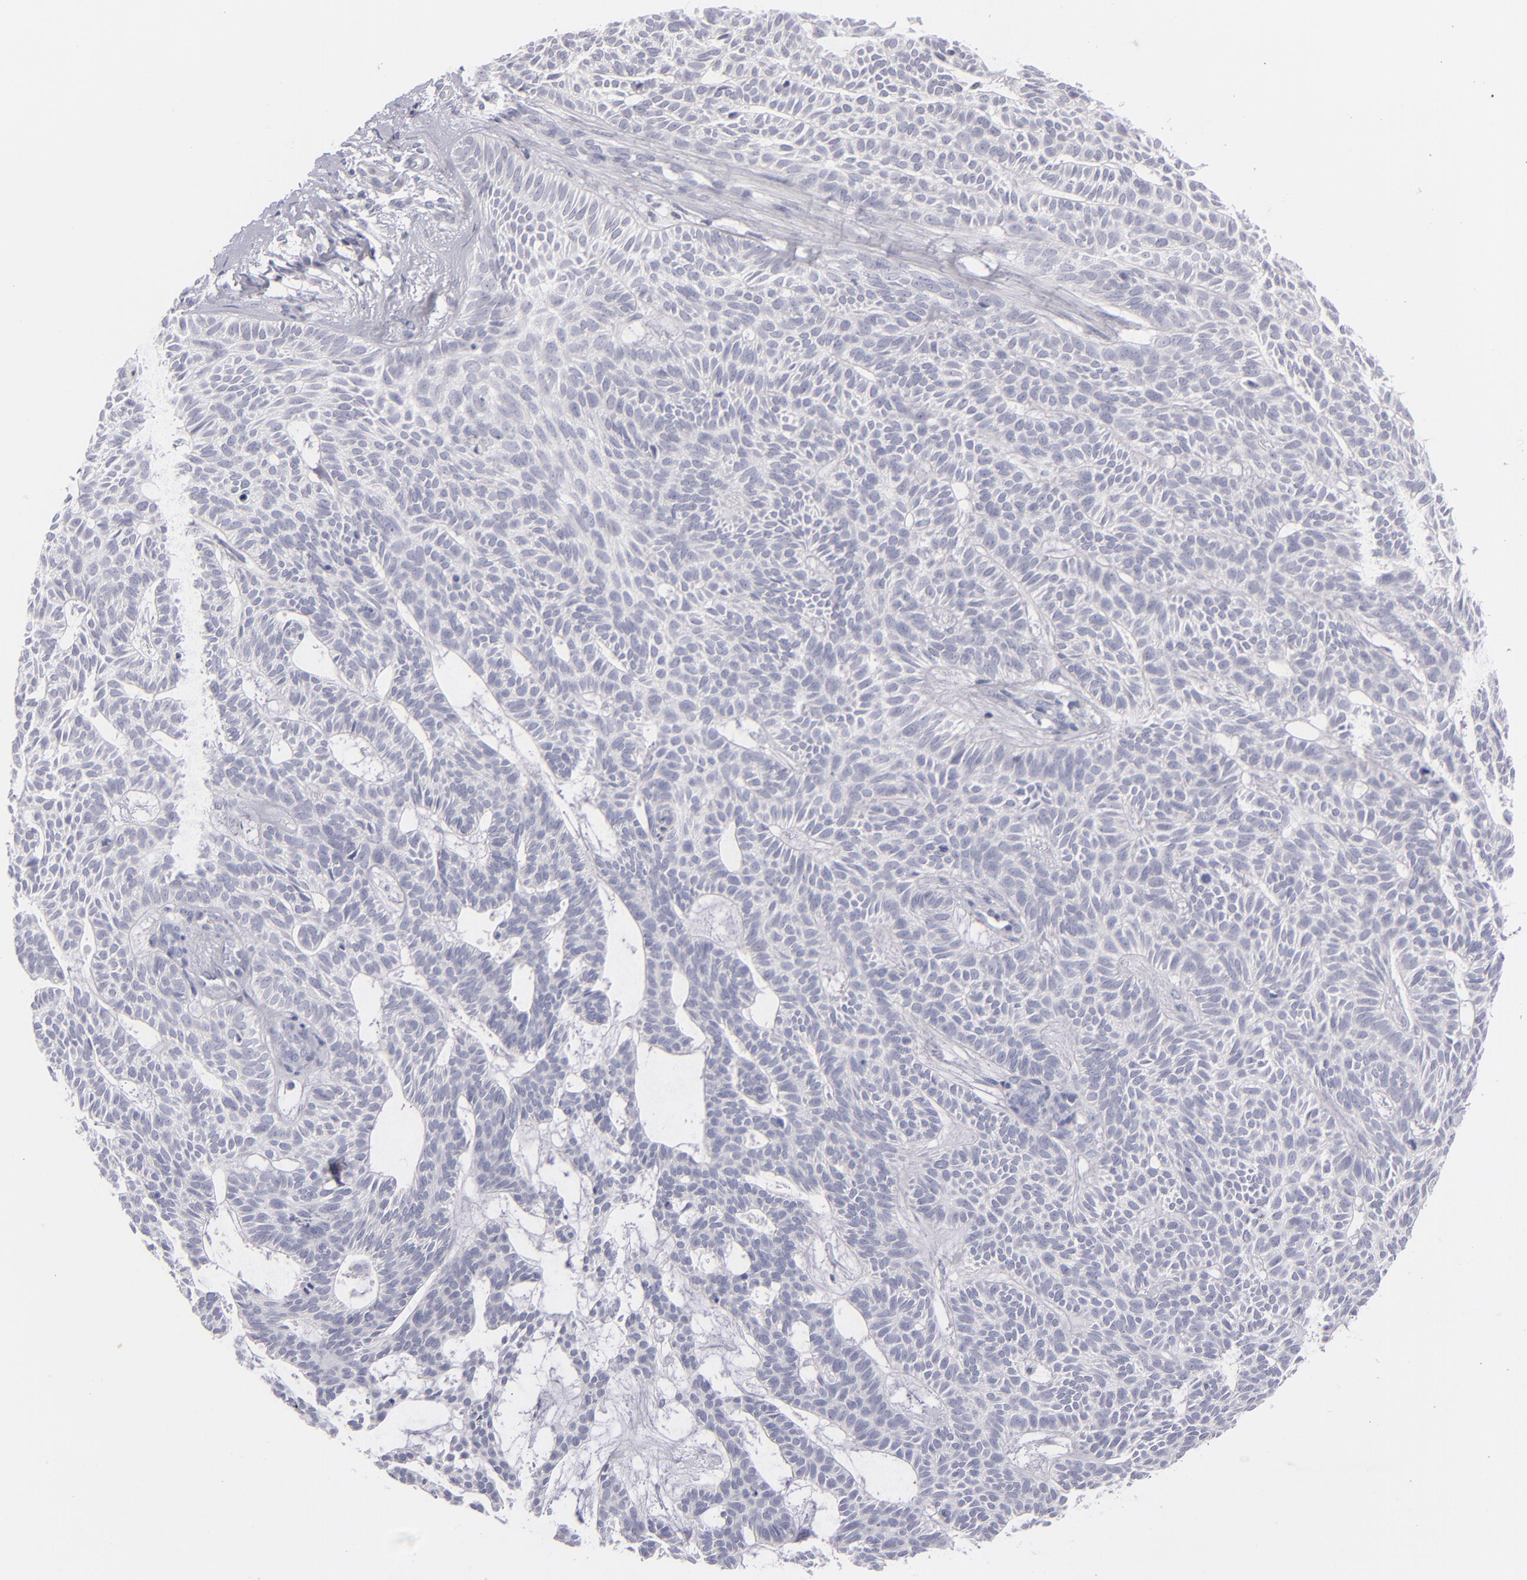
{"staining": {"intensity": "negative", "quantity": "none", "location": "none"}, "tissue": "skin cancer", "cell_type": "Tumor cells", "image_type": "cancer", "snomed": [{"axis": "morphology", "description": "Basal cell carcinoma"}, {"axis": "topography", "description": "Skin"}], "caption": "IHC of skin basal cell carcinoma displays no expression in tumor cells.", "gene": "ITGB4", "patient": {"sex": "male", "age": 75}}